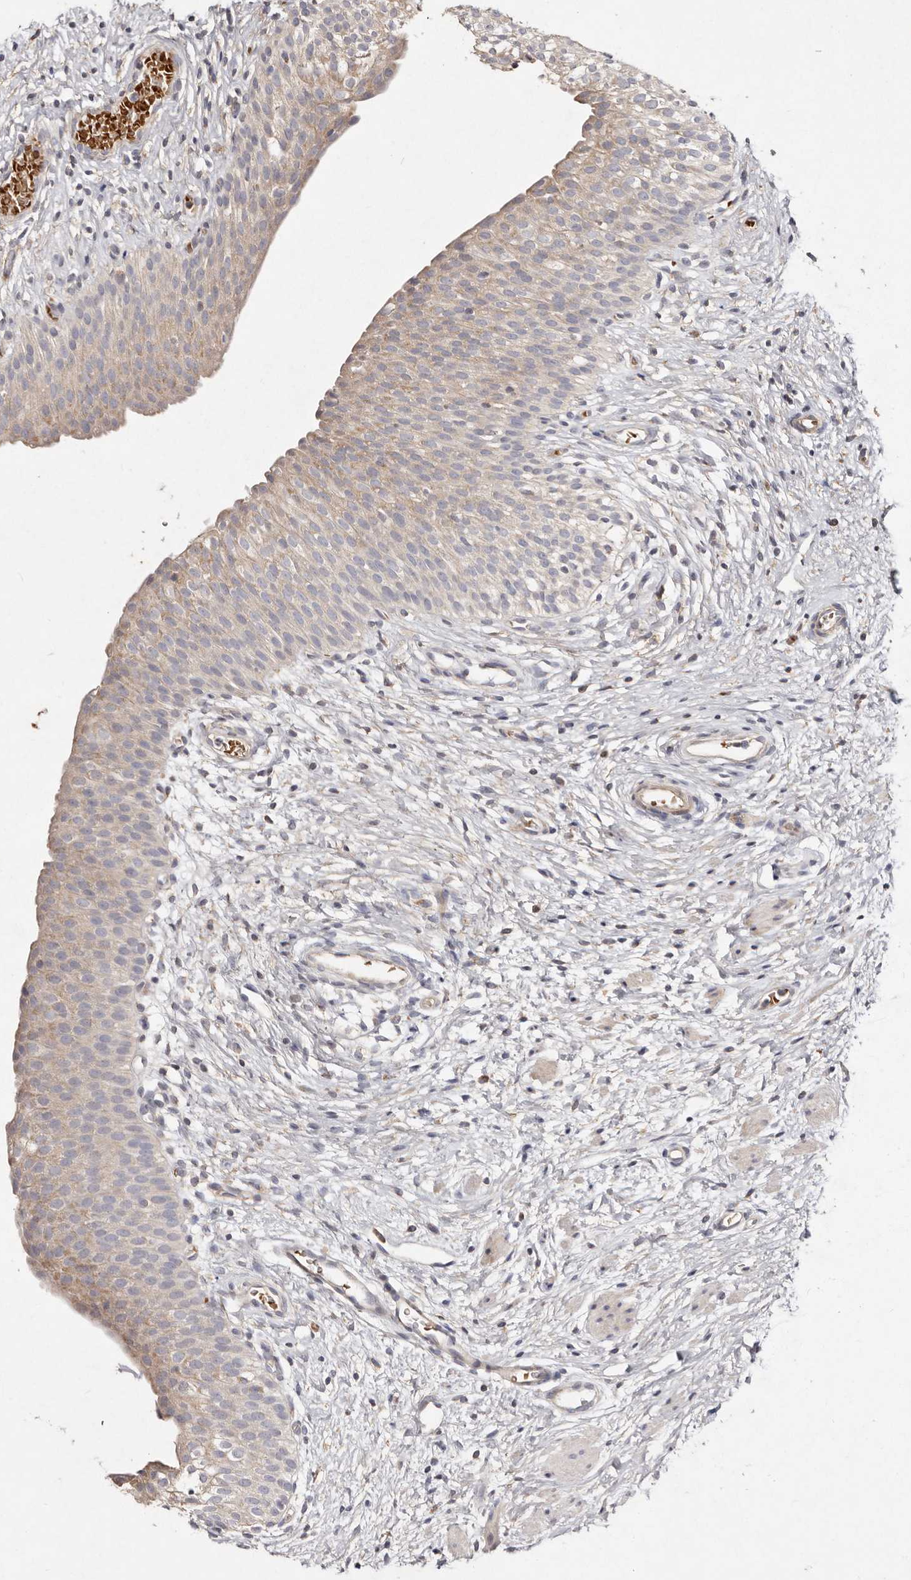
{"staining": {"intensity": "weak", "quantity": "25%-75%", "location": "cytoplasmic/membranous"}, "tissue": "urinary bladder", "cell_type": "Urothelial cells", "image_type": "normal", "snomed": [{"axis": "morphology", "description": "Normal tissue, NOS"}, {"axis": "topography", "description": "Urinary bladder"}], "caption": "DAB (3,3'-diaminobenzidine) immunohistochemical staining of benign human urinary bladder reveals weak cytoplasmic/membranous protein staining in about 25%-75% of urothelial cells.", "gene": "SLC25A20", "patient": {"sex": "male", "age": 1}}